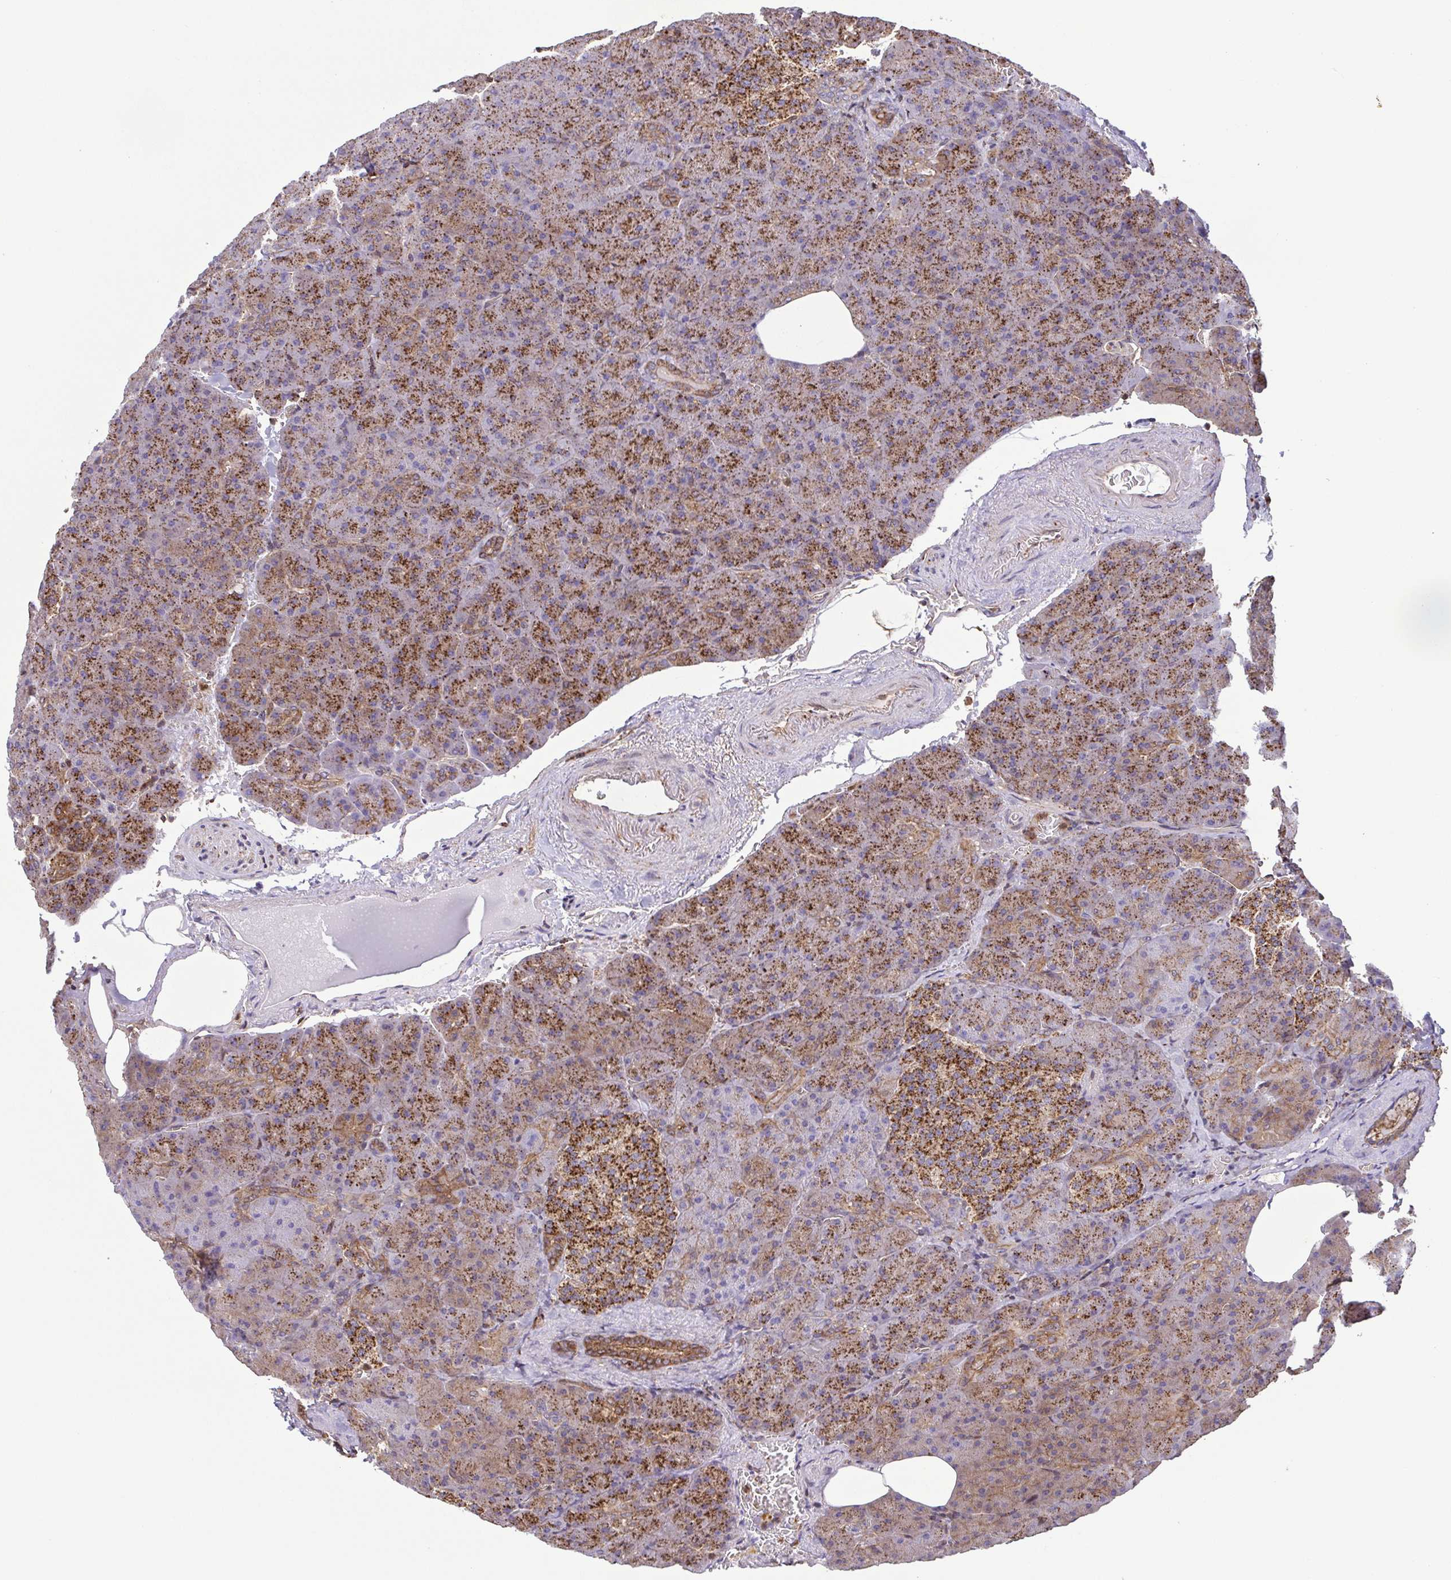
{"staining": {"intensity": "moderate", "quantity": "25%-75%", "location": "cytoplasmic/membranous"}, "tissue": "pancreas", "cell_type": "Exocrine glandular cells", "image_type": "normal", "snomed": [{"axis": "morphology", "description": "Normal tissue, NOS"}, {"axis": "topography", "description": "Pancreas"}], "caption": "Exocrine glandular cells reveal medium levels of moderate cytoplasmic/membranous staining in approximately 25%-75% of cells in normal human pancreas.", "gene": "CHMP1B", "patient": {"sex": "female", "age": 74}}